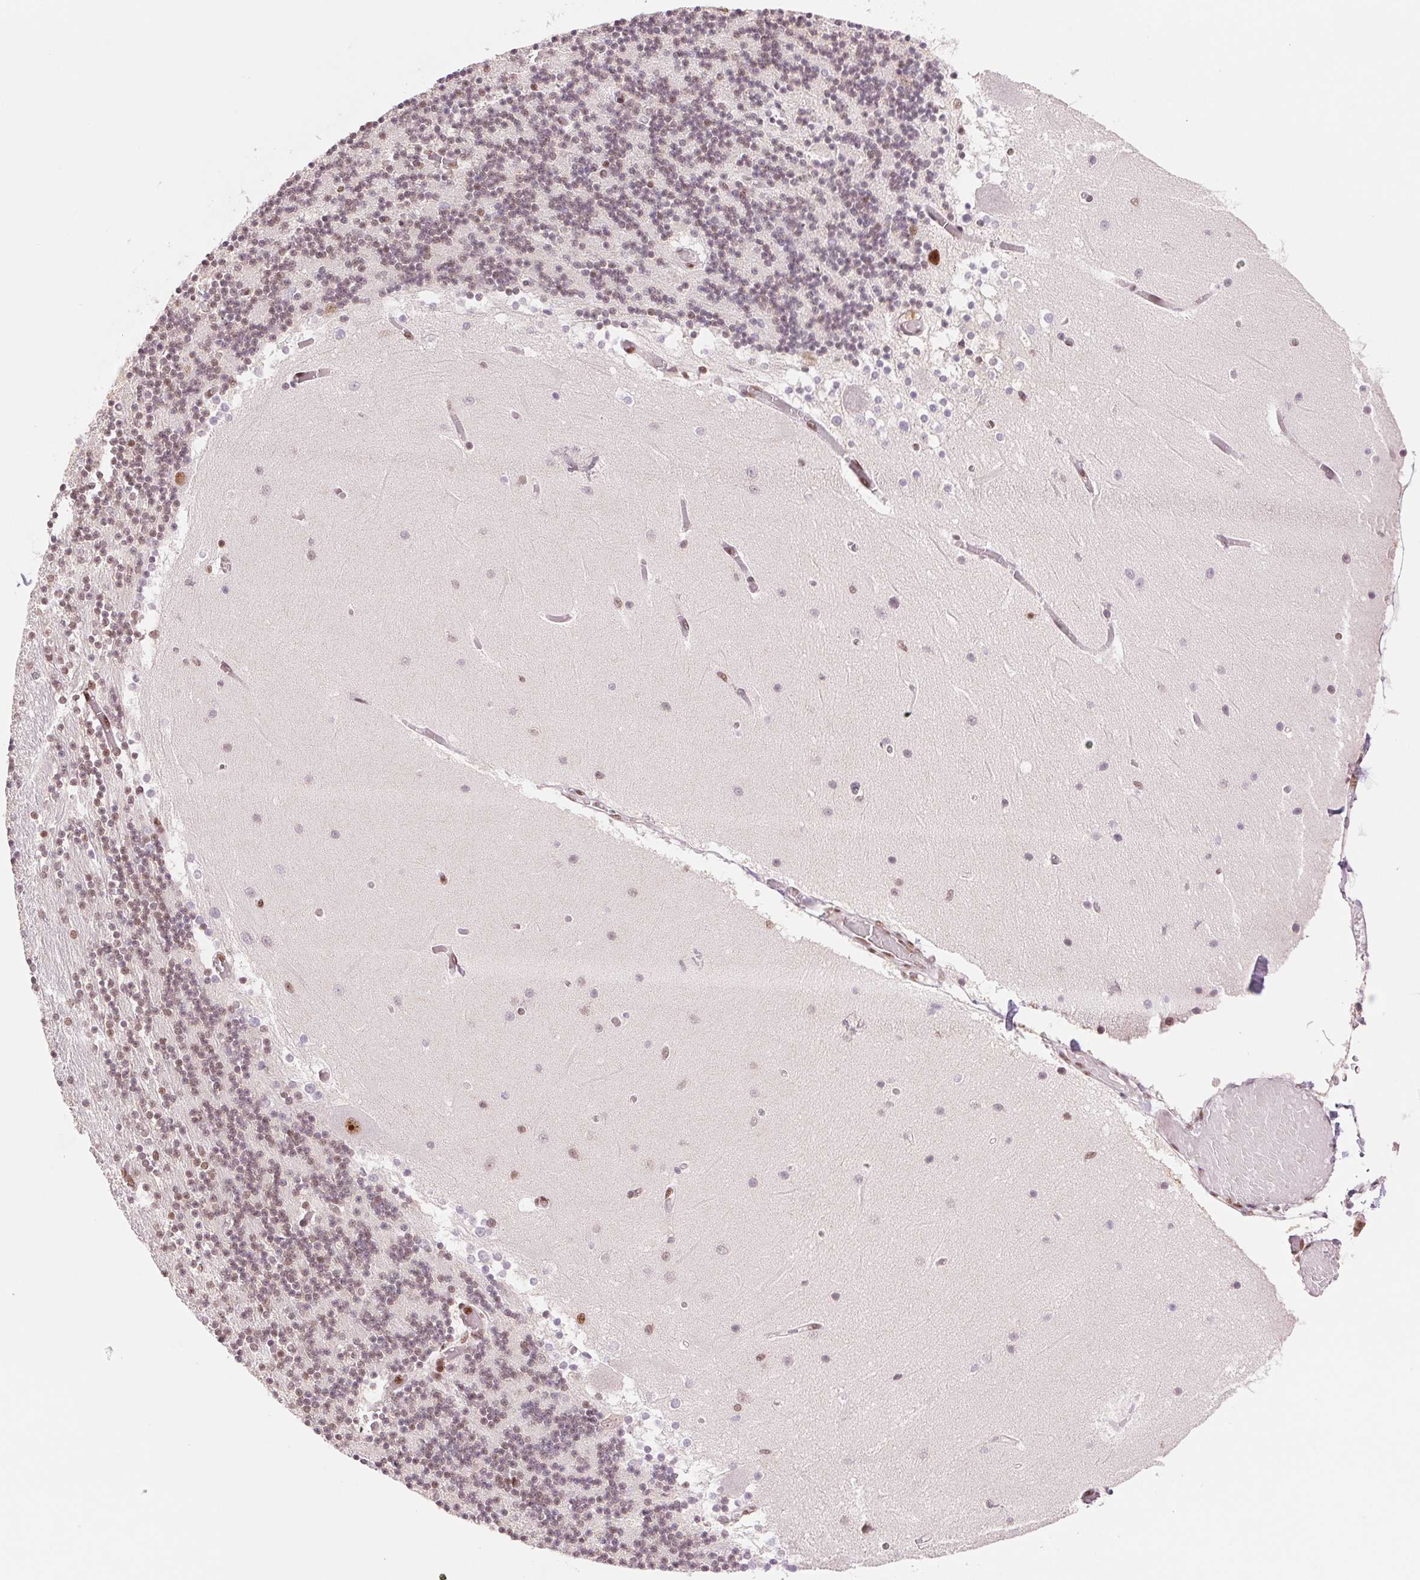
{"staining": {"intensity": "moderate", "quantity": "25%-75%", "location": "nuclear"}, "tissue": "cerebellum", "cell_type": "Cells in granular layer", "image_type": "normal", "snomed": [{"axis": "morphology", "description": "Normal tissue, NOS"}, {"axis": "topography", "description": "Cerebellum"}], "caption": "Protein analysis of normal cerebellum demonstrates moderate nuclear staining in approximately 25%-75% of cells in granular layer.", "gene": "SREK1", "patient": {"sex": "female", "age": 28}}